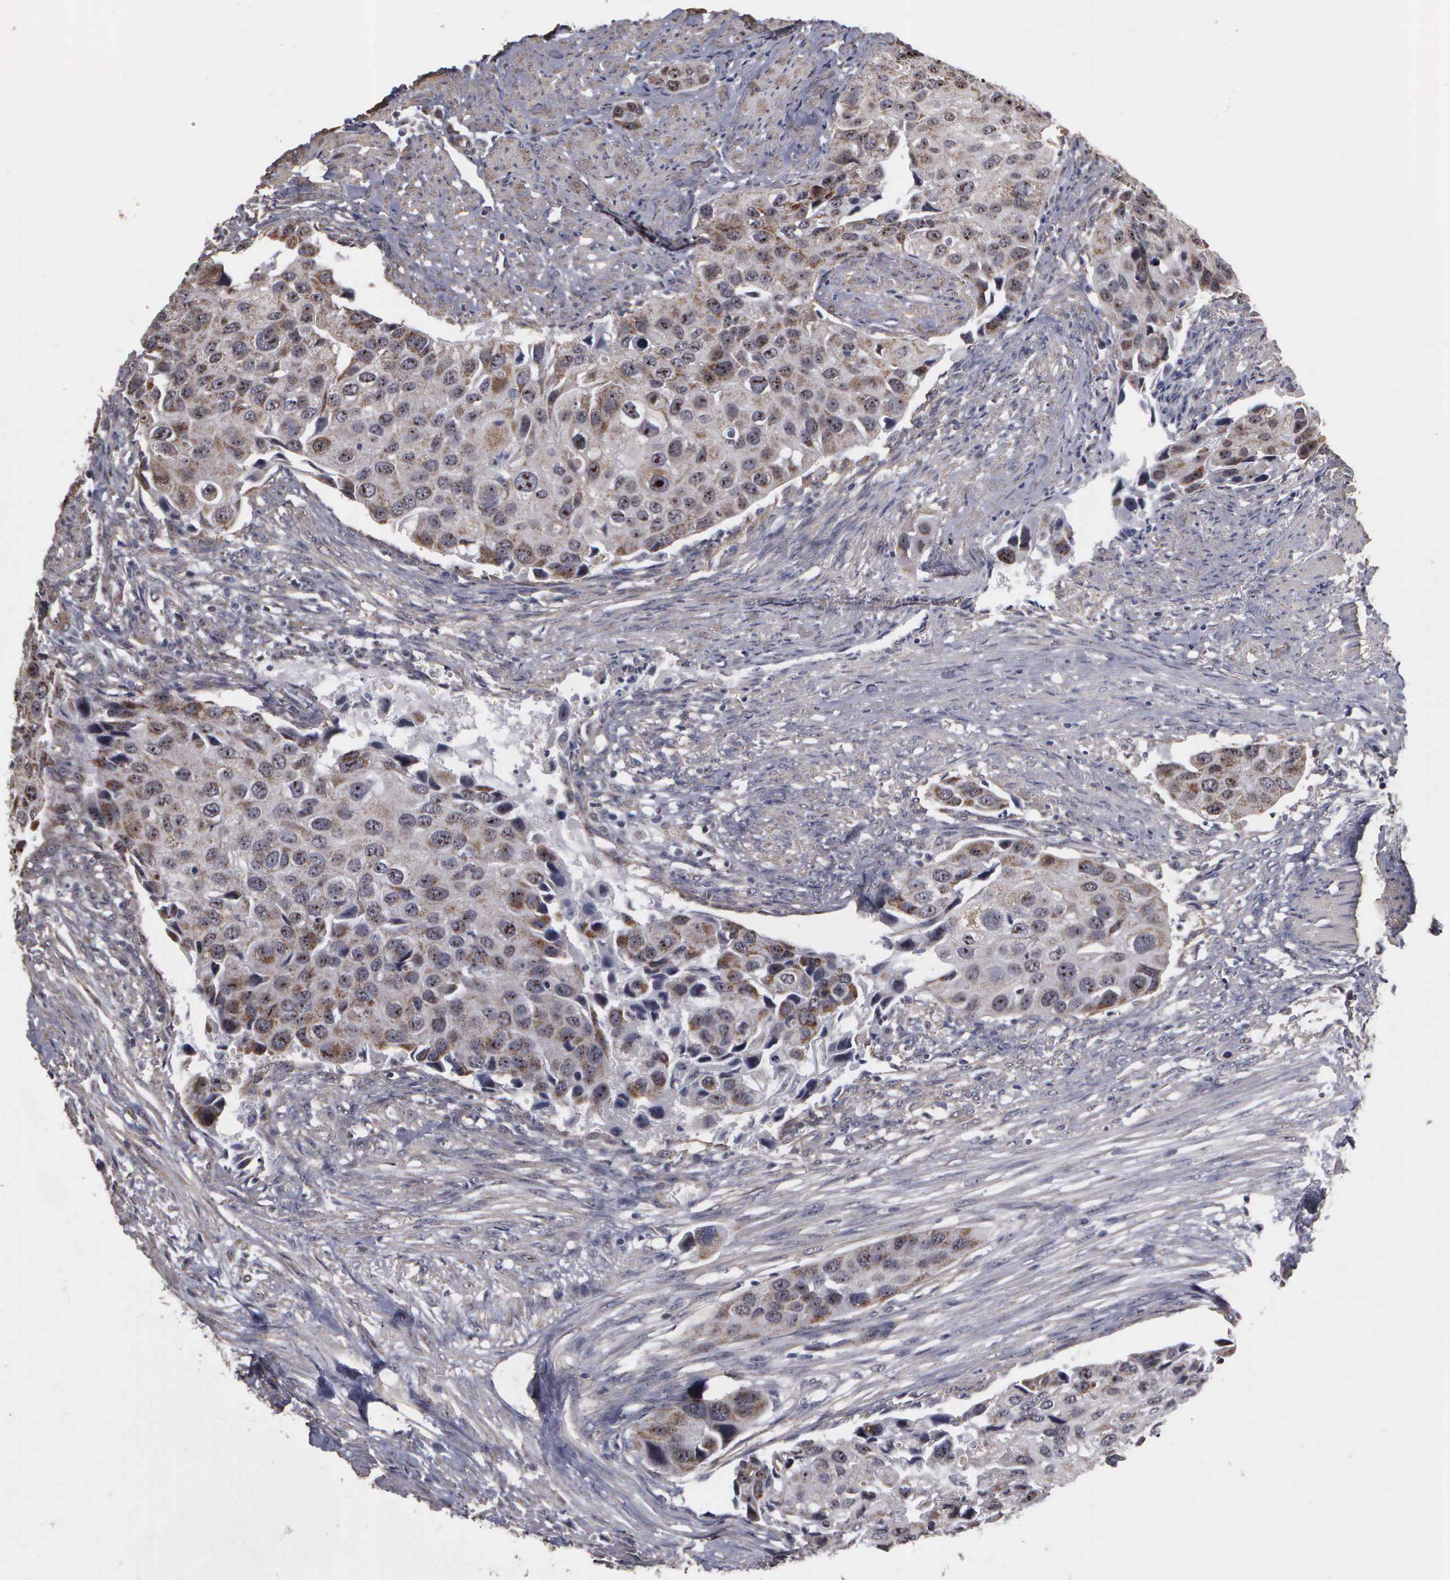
{"staining": {"intensity": "weak", "quantity": "25%-75%", "location": "cytoplasmic/membranous,nuclear"}, "tissue": "urothelial cancer", "cell_type": "Tumor cells", "image_type": "cancer", "snomed": [{"axis": "morphology", "description": "Urothelial carcinoma, High grade"}, {"axis": "topography", "description": "Urinary bladder"}], "caption": "DAB (3,3'-diaminobenzidine) immunohistochemical staining of urothelial carcinoma (high-grade) demonstrates weak cytoplasmic/membranous and nuclear protein positivity in approximately 25%-75% of tumor cells.", "gene": "NGDN", "patient": {"sex": "male", "age": 55}}